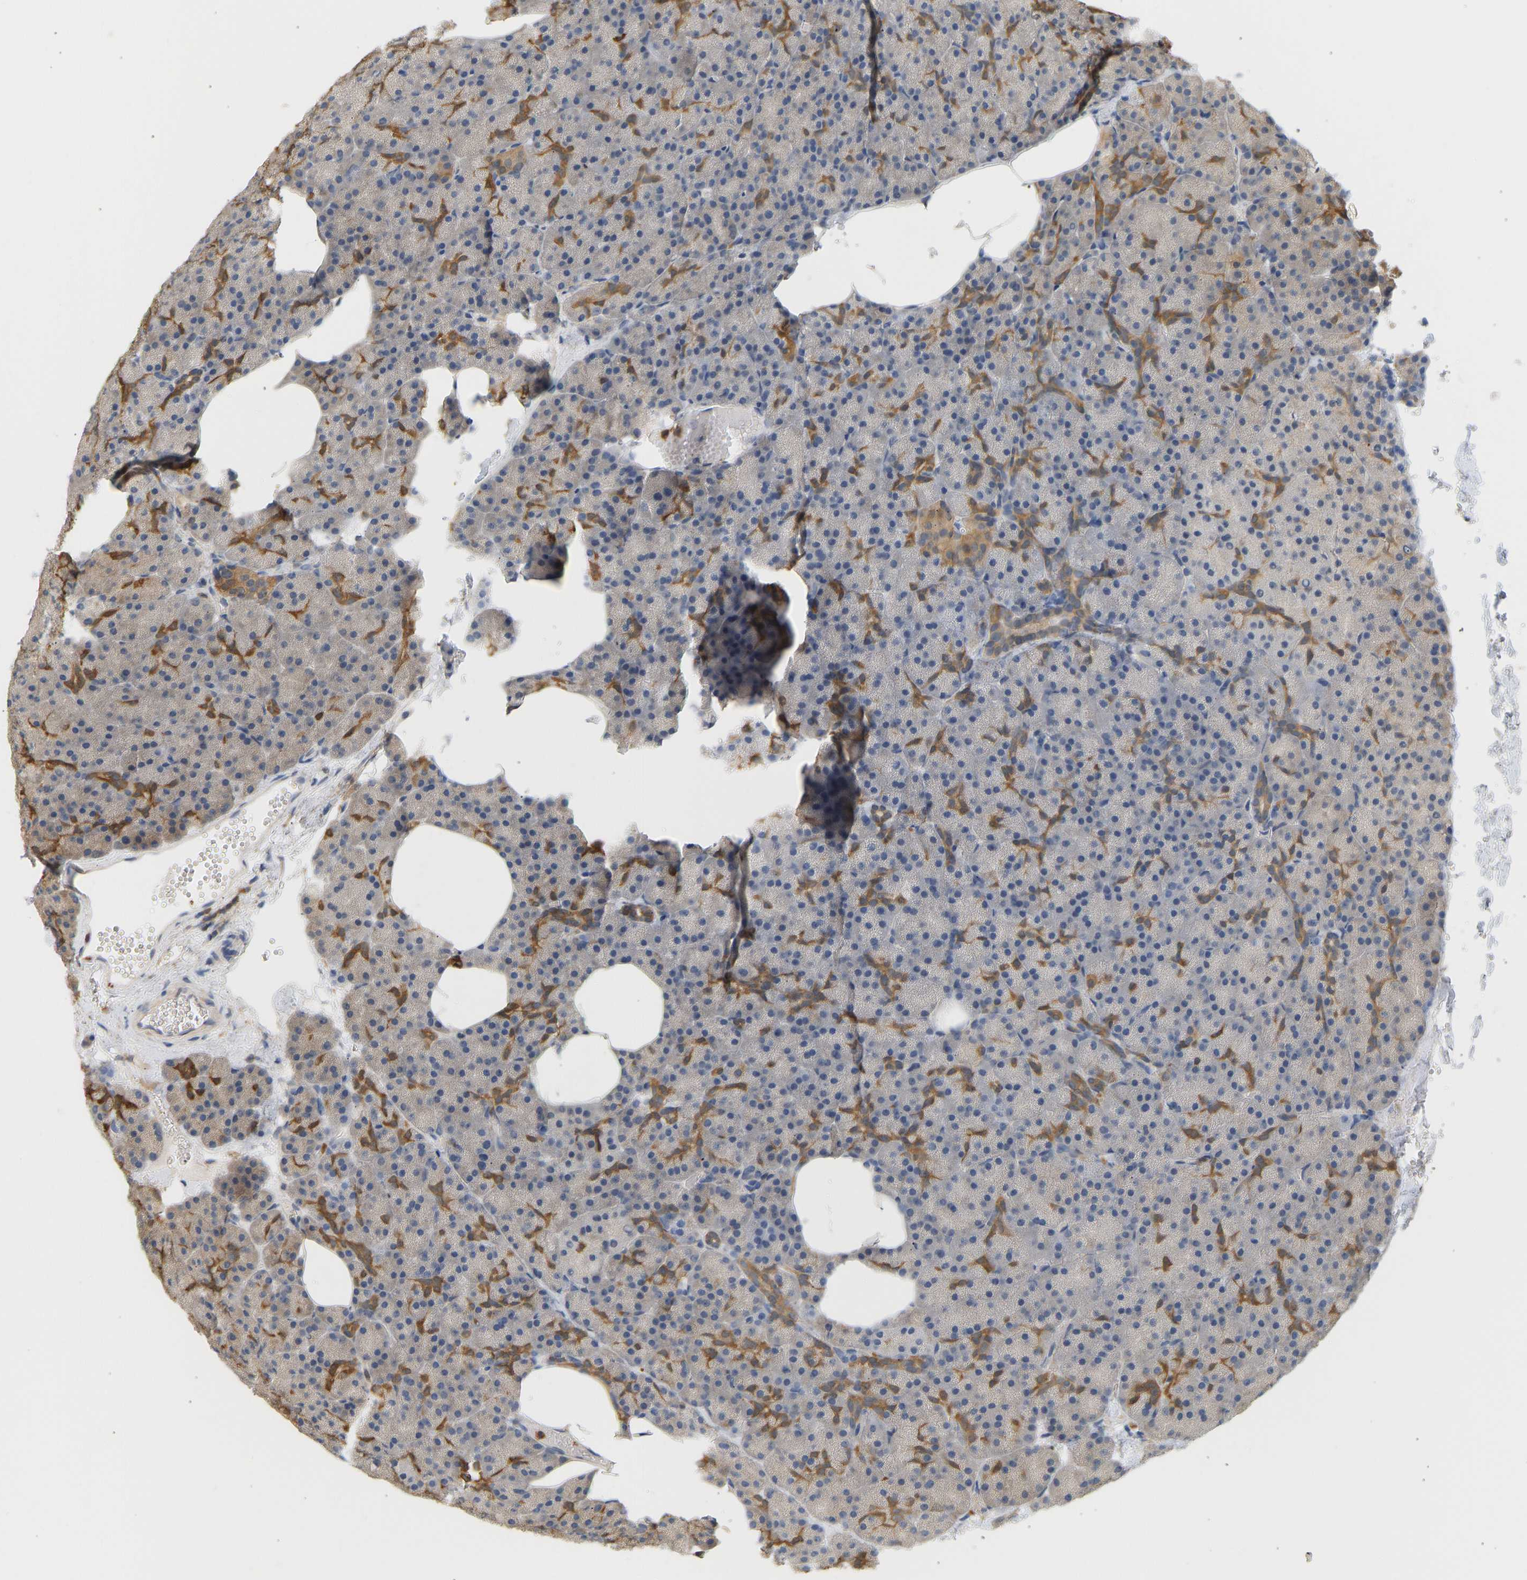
{"staining": {"intensity": "moderate", "quantity": "25%-75%", "location": "cytoplasmic/membranous"}, "tissue": "pancreas", "cell_type": "Exocrine glandular cells", "image_type": "normal", "snomed": [{"axis": "morphology", "description": "Normal tissue, NOS"}, {"axis": "morphology", "description": "Carcinoid, malignant, NOS"}, {"axis": "topography", "description": "Pancreas"}], "caption": "Human pancreas stained with a brown dye exhibits moderate cytoplasmic/membranous positive expression in approximately 25%-75% of exocrine glandular cells.", "gene": "ENO1", "patient": {"sex": "female", "age": 35}}